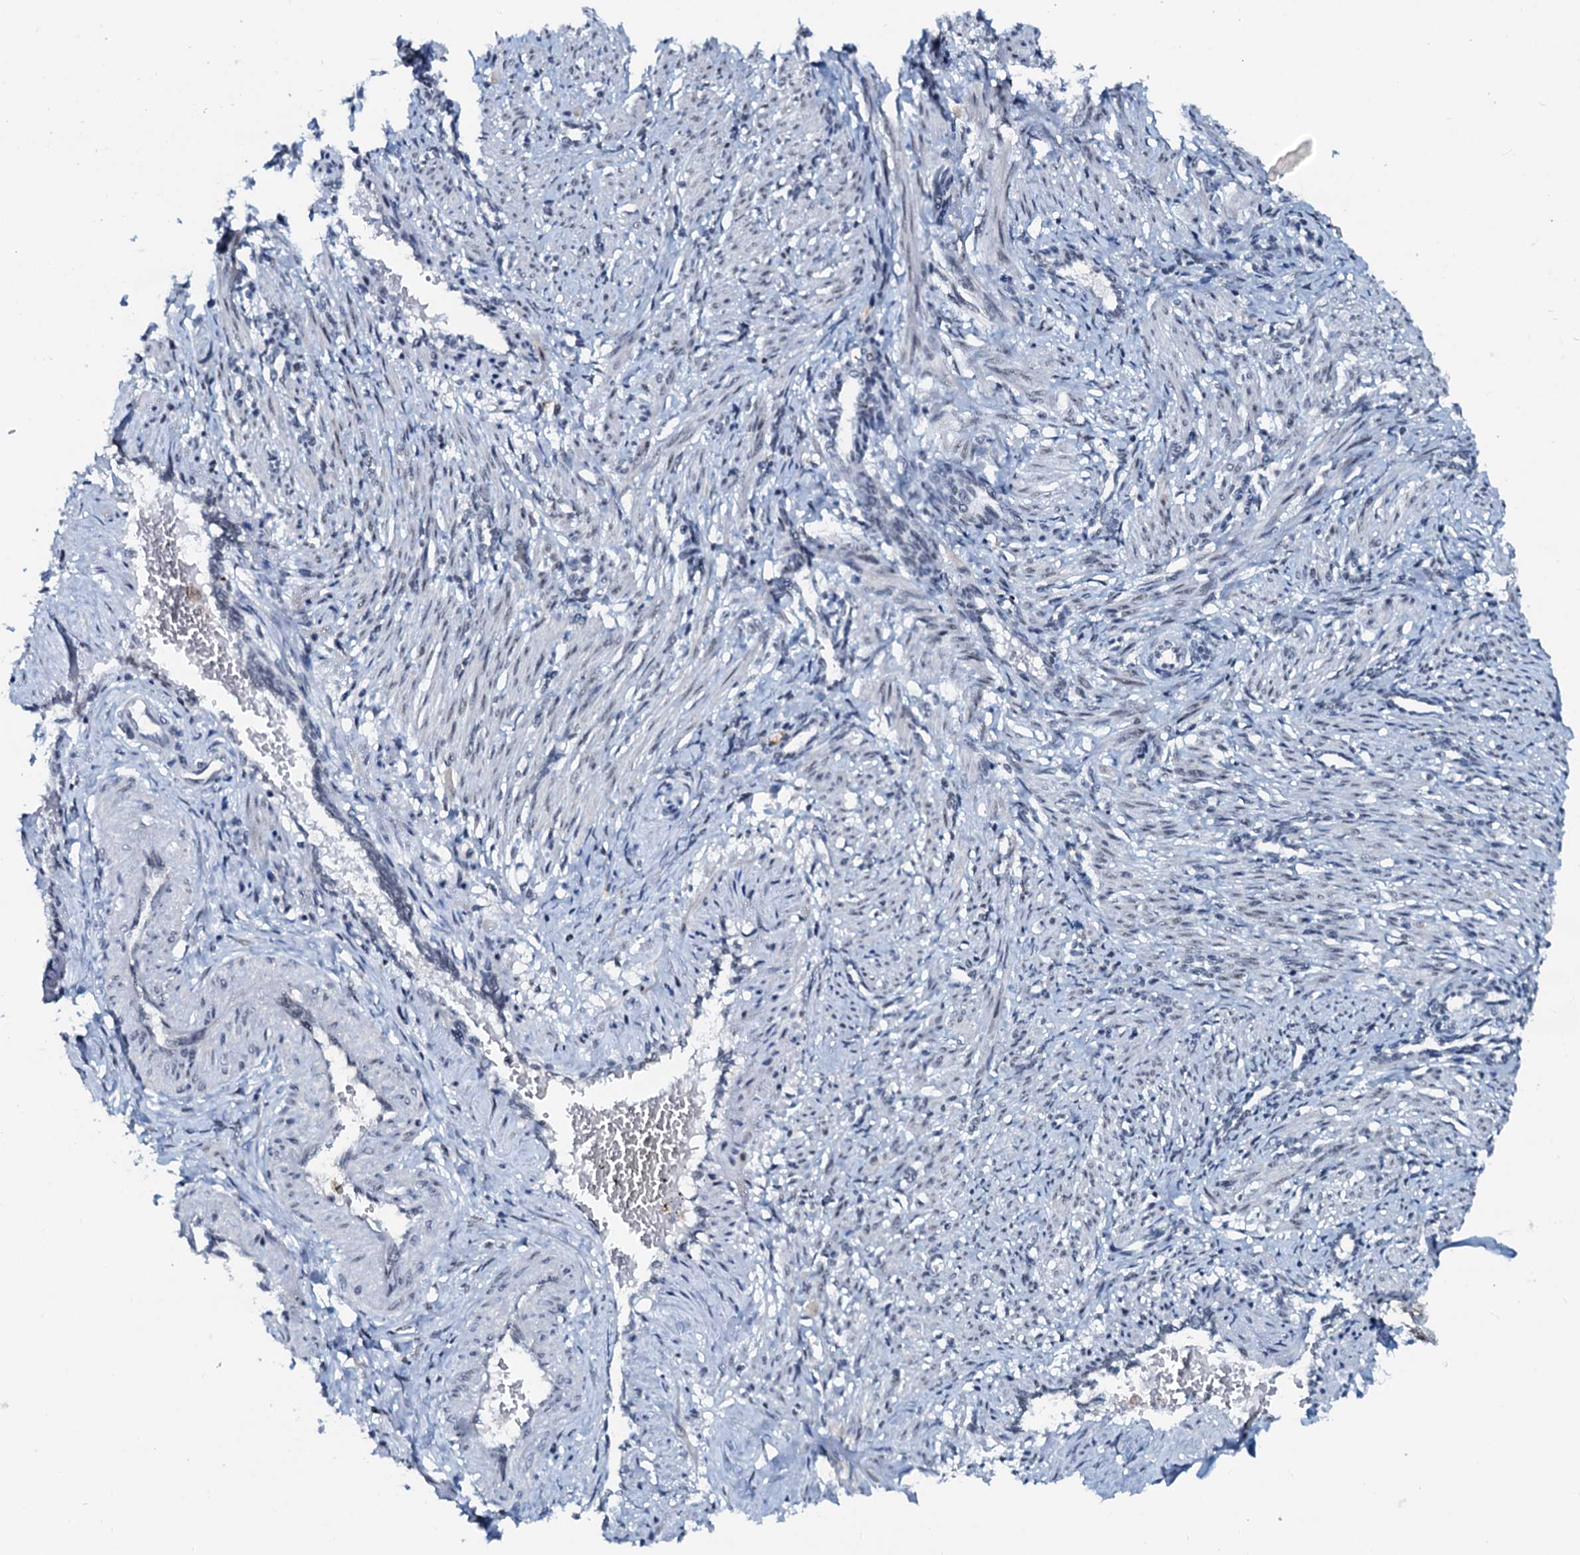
{"staining": {"intensity": "weak", "quantity": "25%-75%", "location": "nuclear"}, "tissue": "smooth muscle", "cell_type": "Smooth muscle cells", "image_type": "normal", "snomed": [{"axis": "morphology", "description": "Normal tissue, NOS"}, {"axis": "topography", "description": "Endometrium"}], "caption": "Smooth muscle cells reveal low levels of weak nuclear positivity in about 25%-75% of cells in unremarkable human smooth muscle. Using DAB (brown) and hematoxylin (blue) stains, captured at high magnification using brightfield microscopy.", "gene": "SNRPD1", "patient": {"sex": "female", "age": 33}}